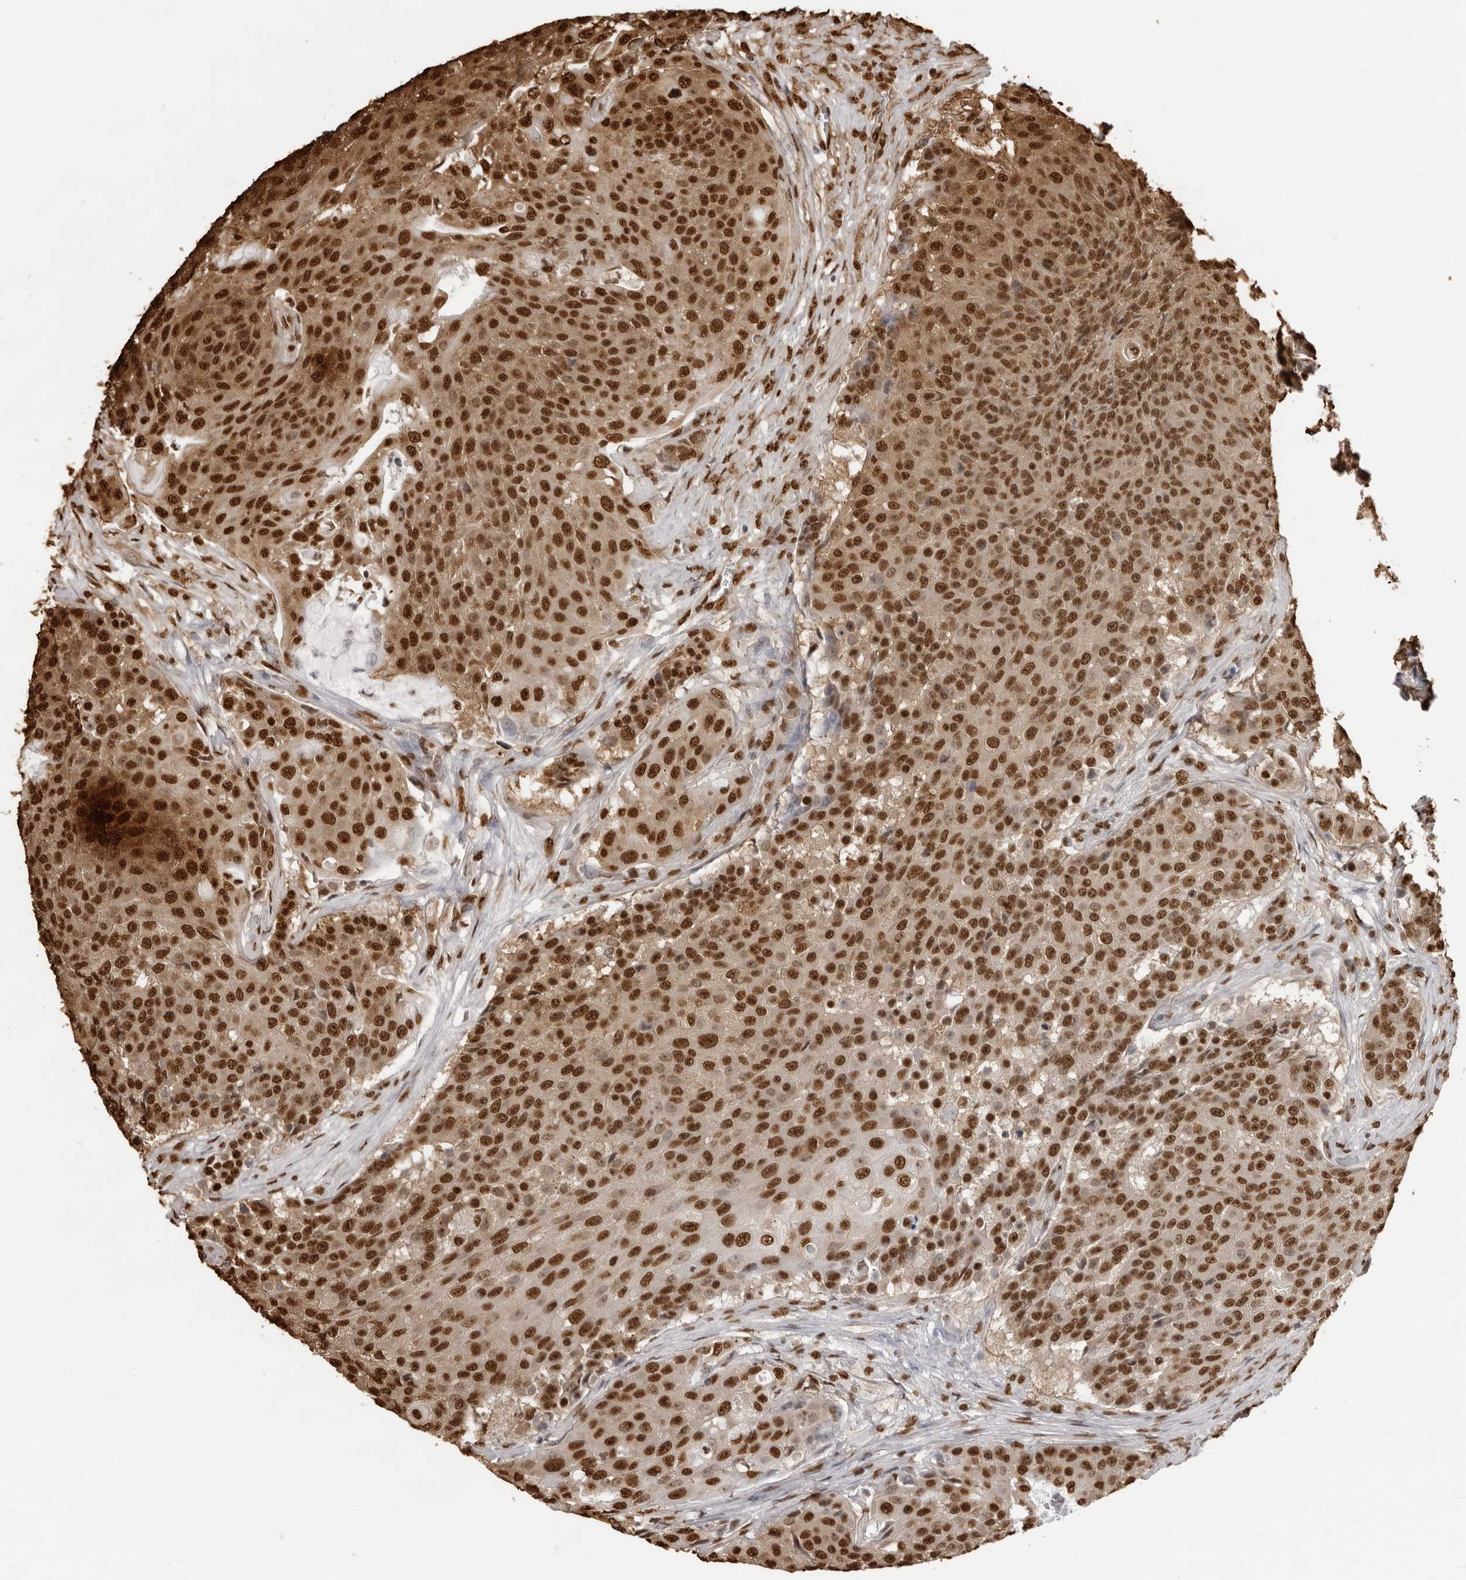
{"staining": {"intensity": "strong", "quantity": ">75%", "location": "cytoplasmic/membranous,nuclear"}, "tissue": "urothelial cancer", "cell_type": "Tumor cells", "image_type": "cancer", "snomed": [{"axis": "morphology", "description": "Urothelial carcinoma, High grade"}, {"axis": "topography", "description": "Urinary bladder"}], "caption": "Immunohistochemical staining of human high-grade urothelial carcinoma demonstrates high levels of strong cytoplasmic/membranous and nuclear protein positivity in approximately >75% of tumor cells. (Stains: DAB in brown, nuclei in blue, Microscopy: brightfield microscopy at high magnification).", "gene": "ZFP91", "patient": {"sex": "female", "age": 63}}